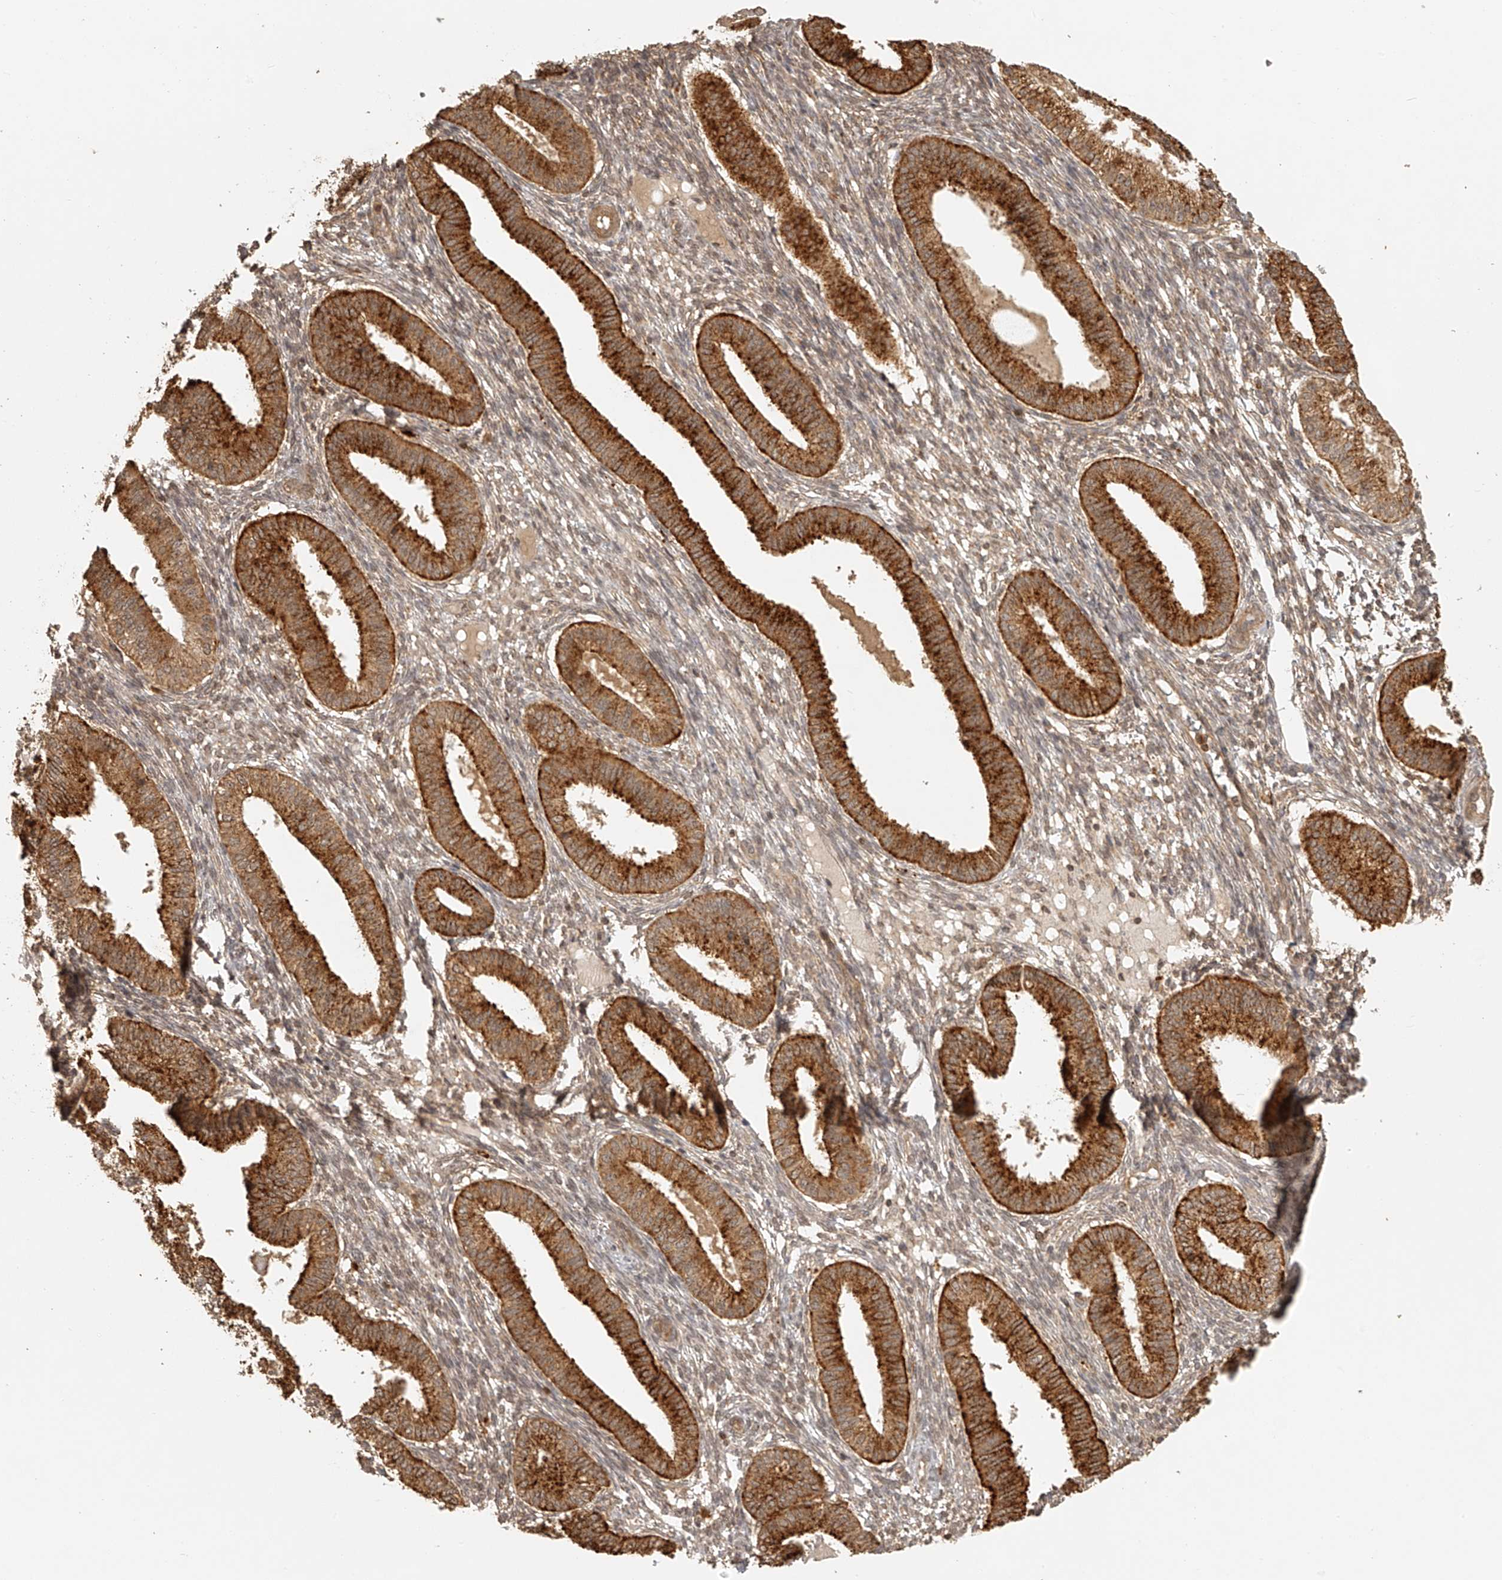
{"staining": {"intensity": "weak", "quantity": ">75%", "location": "cytoplasmic/membranous"}, "tissue": "endometrium", "cell_type": "Cells in endometrial stroma", "image_type": "normal", "snomed": [{"axis": "morphology", "description": "Normal tissue, NOS"}, {"axis": "topography", "description": "Endometrium"}], "caption": "High-magnification brightfield microscopy of normal endometrium stained with DAB (brown) and counterstained with hematoxylin (blue). cells in endometrial stroma exhibit weak cytoplasmic/membranous staining is identified in about>75% of cells. (DAB = brown stain, brightfield microscopy at high magnification).", "gene": "BCL2L11", "patient": {"sex": "female", "age": 39}}